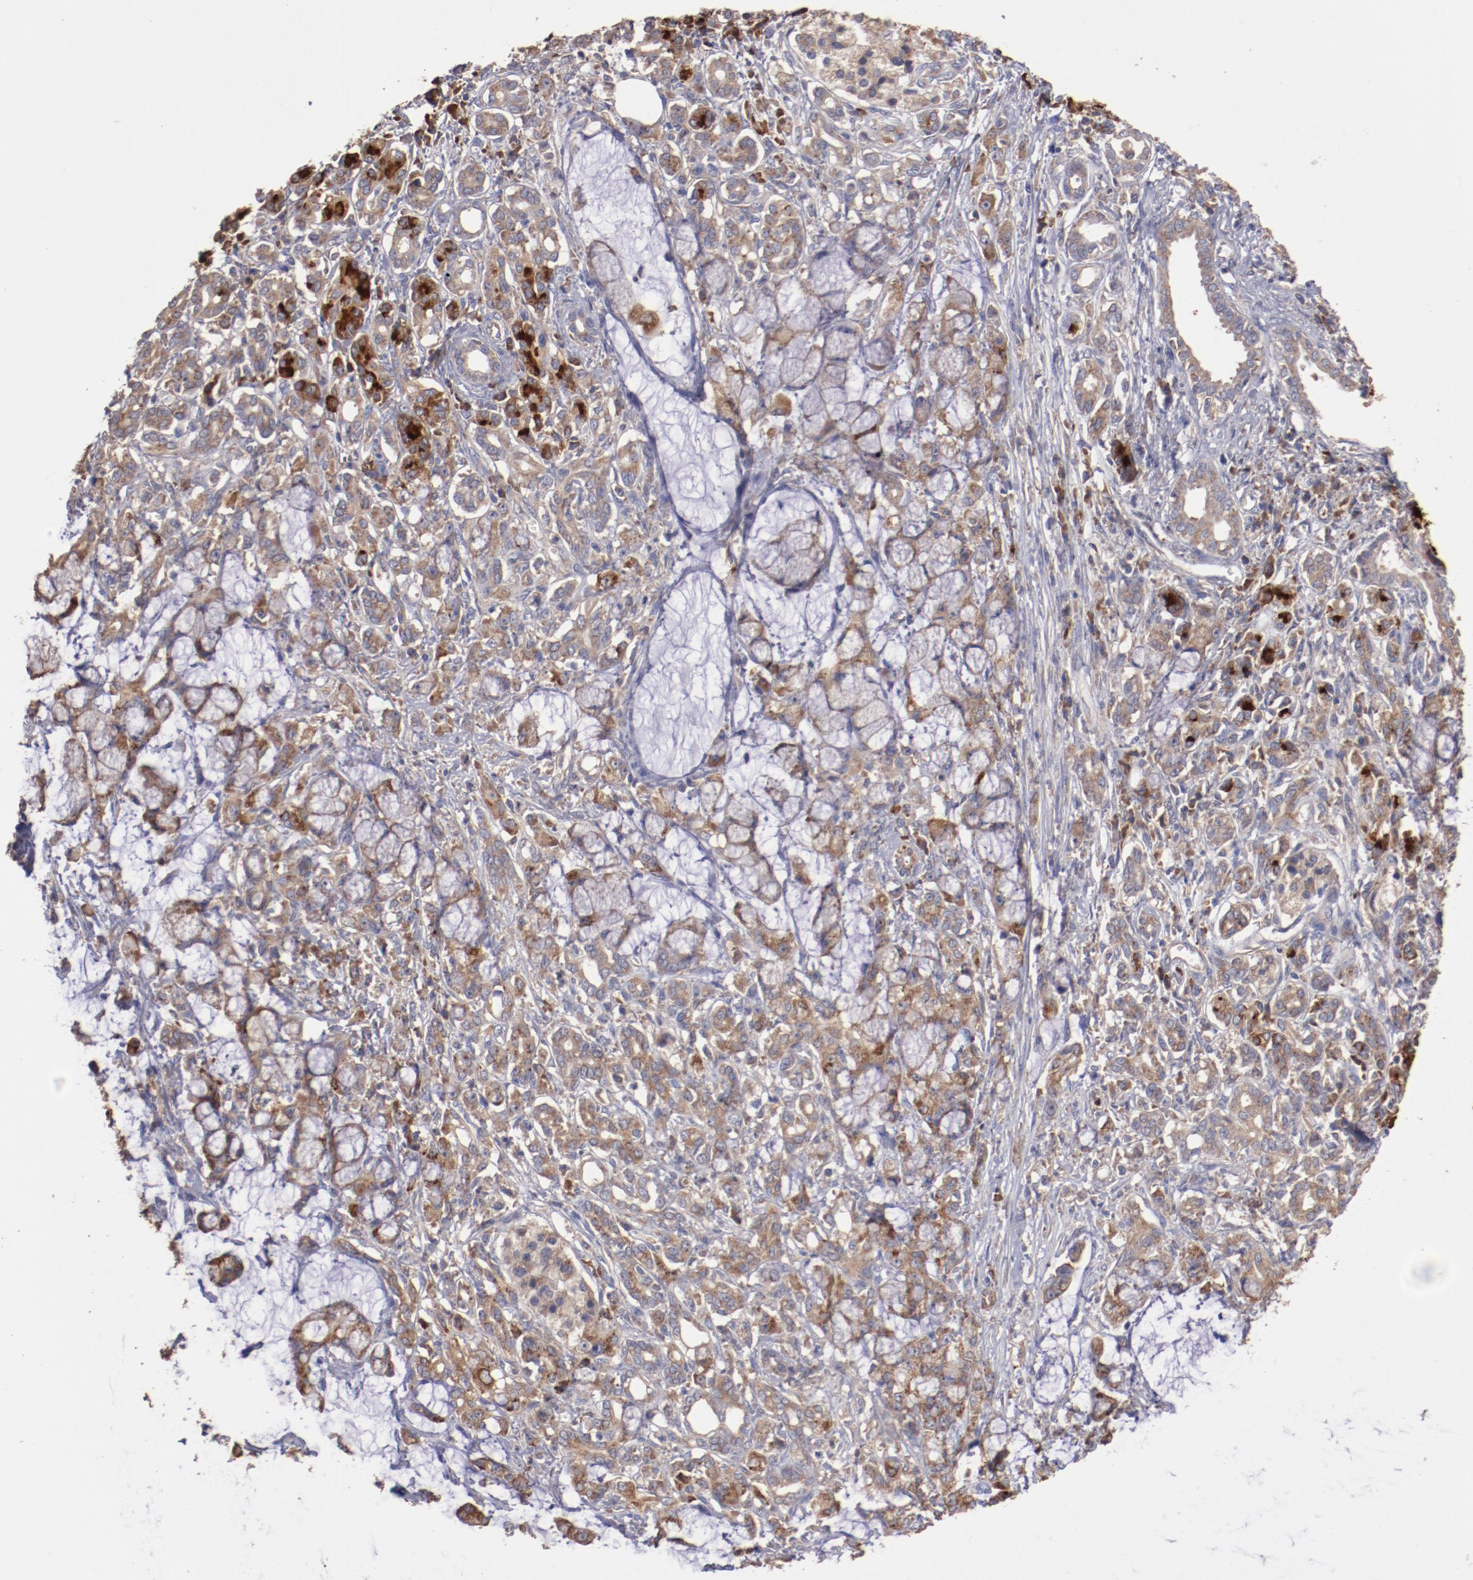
{"staining": {"intensity": "weak", "quantity": ">75%", "location": "cytoplasmic/membranous"}, "tissue": "pancreatic cancer", "cell_type": "Tumor cells", "image_type": "cancer", "snomed": [{"axis": "morphology", "description": "Adenocarcinoma, NOS"}, {"axis": "topography", "description": "Pancreas"}], "caption": "The micrograph displays a brown stain indicating the presence of a protein in the cytoplasmic/membranous of tumor cells in pancreatic adenocarcinoma. (Stains: DAB (3,3'-diaminobenzidine) in brown, nuclei in blue, Microscopy: brightfield microscopy at high magnification).", "gene": "NFKBIE", "patient": {"sex": "female", "age": 73}}